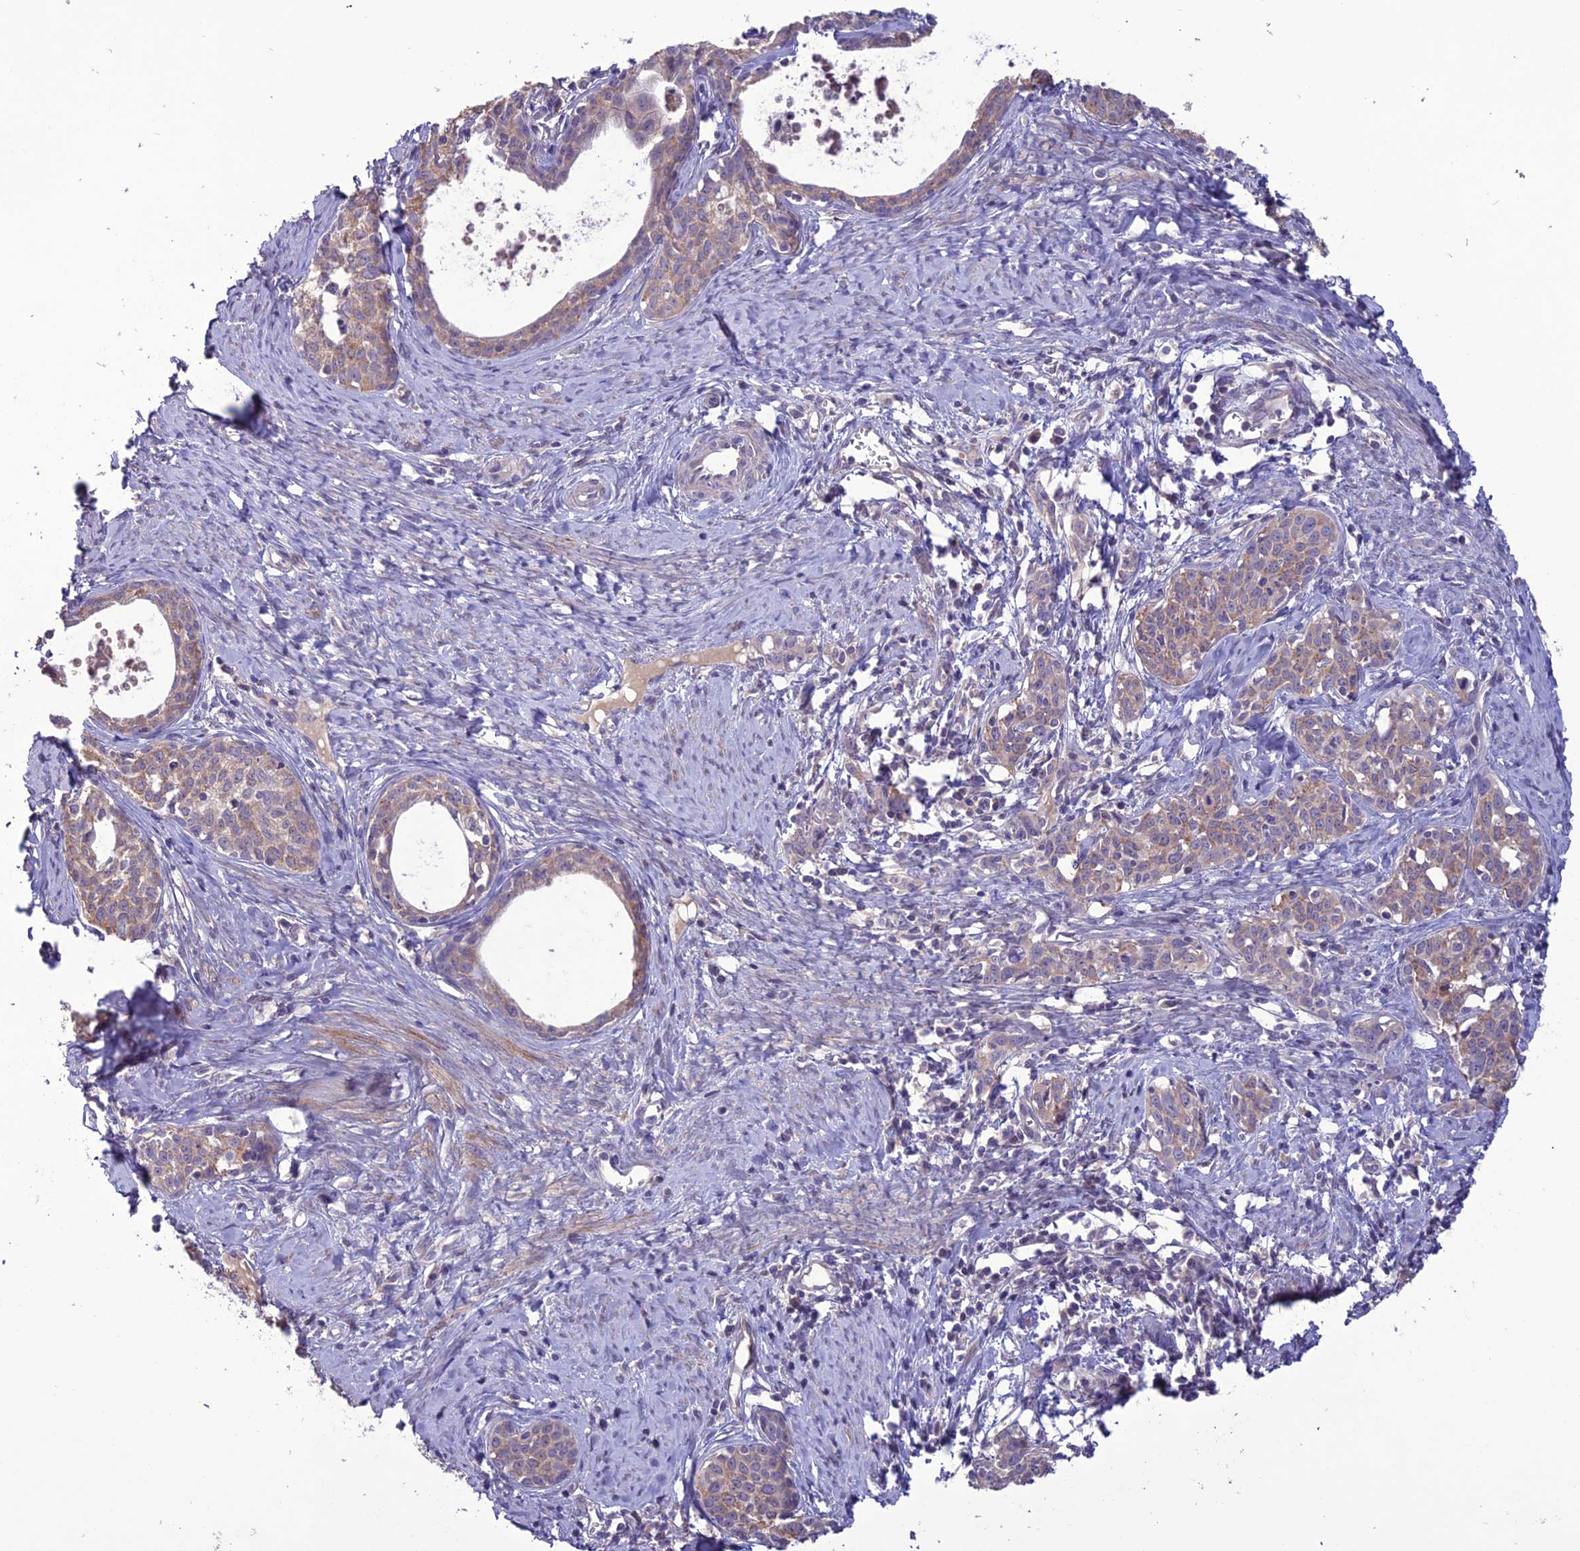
{"staining": {"intensity": "weak", "quantity": ">75%", "location": "cytoplasmic/membranous"}, "tissue": "cervical cancer", "cell_type": "Tumor cells", "image_type": "cancer", "snomed": [{"axis": "morphology", "description": "Squamous cell carcinoma, NOS"}, {"axis": "topography", "description": "Cervix"}], "caption": "Weak cytoplasmic/membranous protein positivity is seen in approximately >75% of tumor cells in squamous cell carcinoma (cervical).", "gene": "C2orf76", "patient": {"sex": "female", "age": 52}}